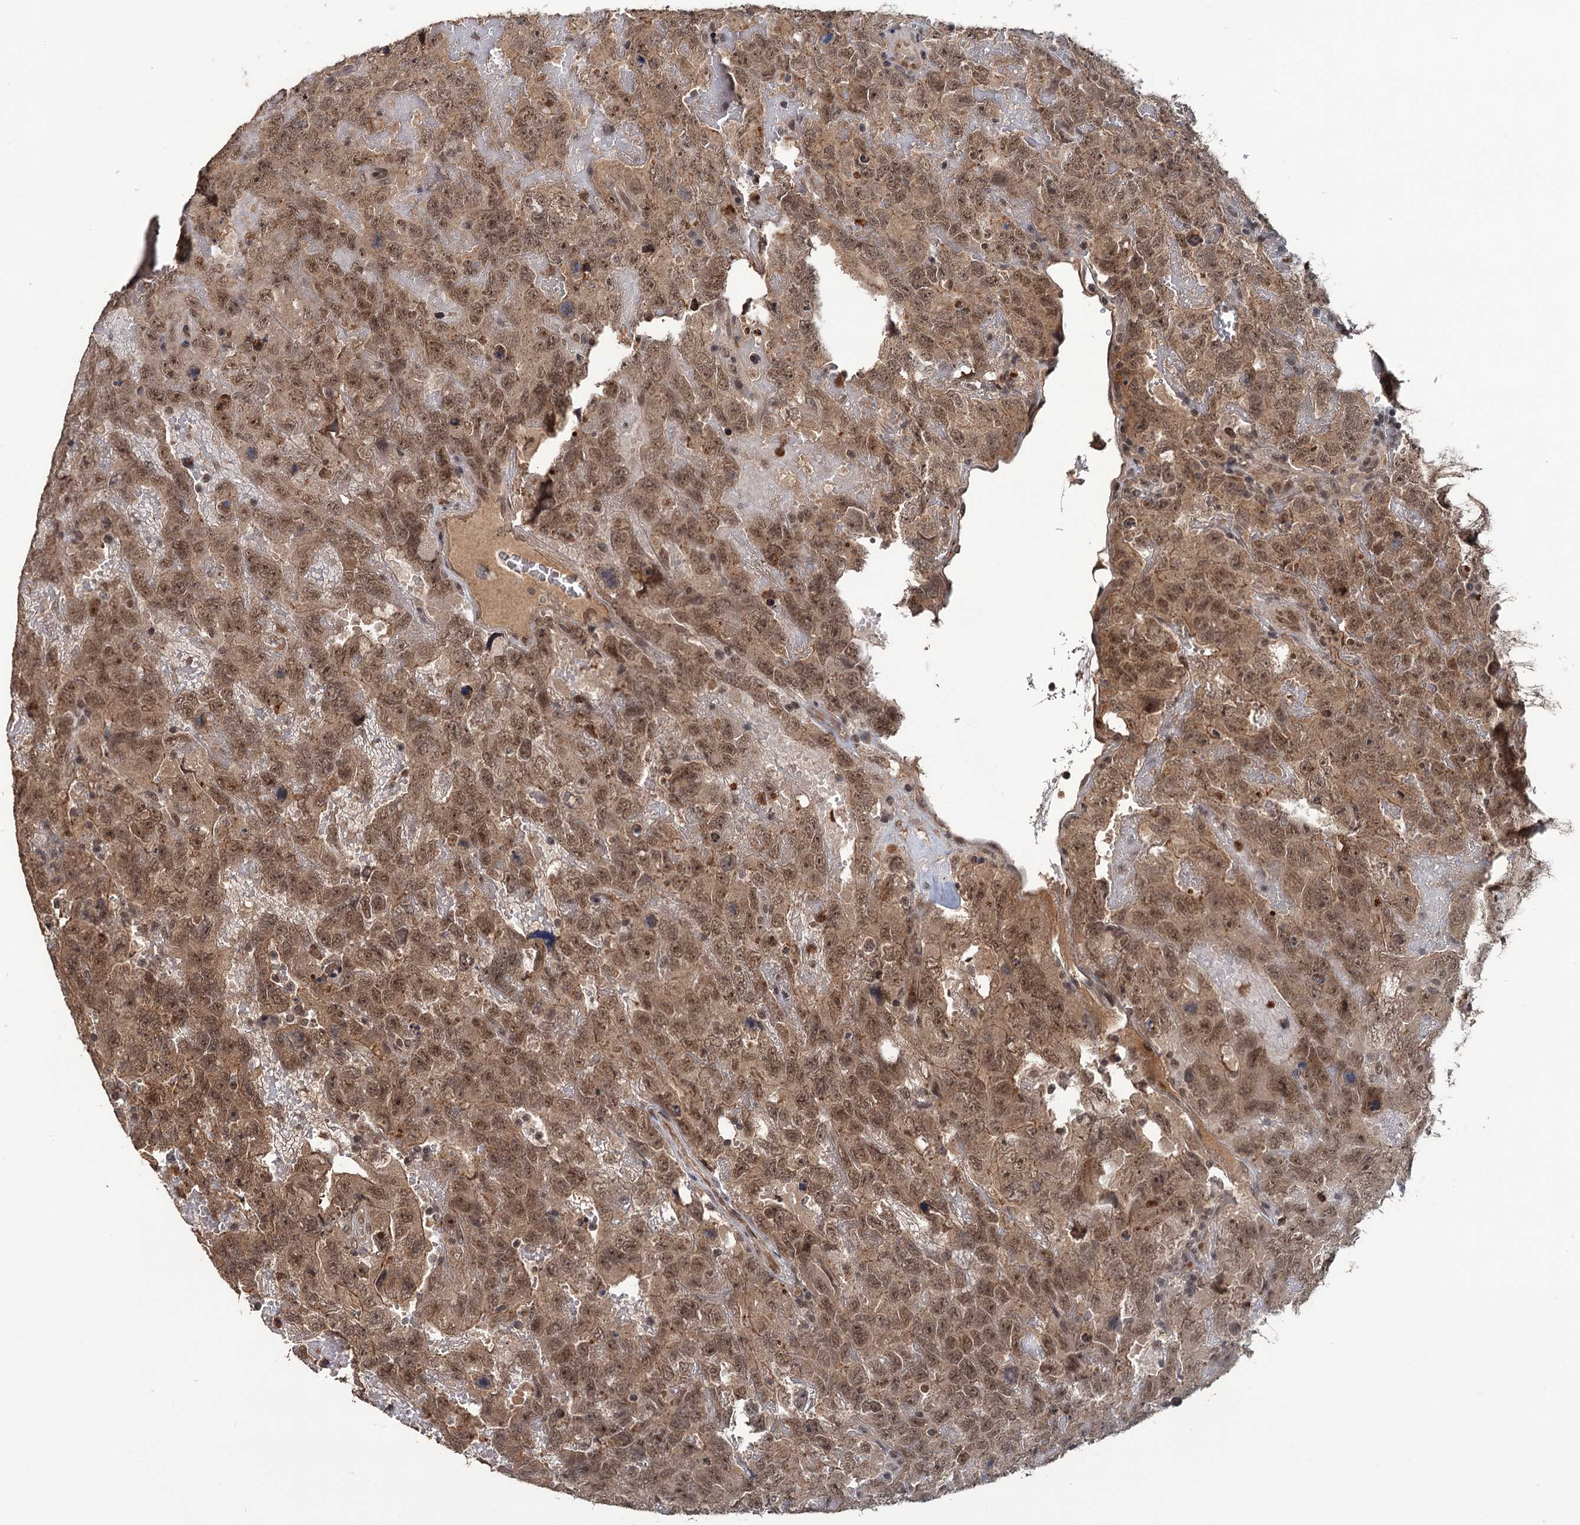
{"staining": {"intensity": "moderate", "quantity": ">75%", "location": "cytoplasmic/membranous,nuclear"}, "tissue": "testis cancer", "cell_type": "Tumor cells", "image_type": "cancer", "snomed": [{"axis": "morphology", "description": "Carcinoma, Embryonal, NOS"}, {"axis": "topography", "description": "Testis"}], "caption": "Immunohistochemical staining of testis cancer displays medium levels of moderate cytoplasmic/membranous and nuclear protein staining in approximately >75% of tumor cells. (DAB (3,3'-diaminobenzidine) IHC with brightfield microscopy, high magnification).", "gene": "KANSL2", "patient": {"sex": "male", "age": 45}}